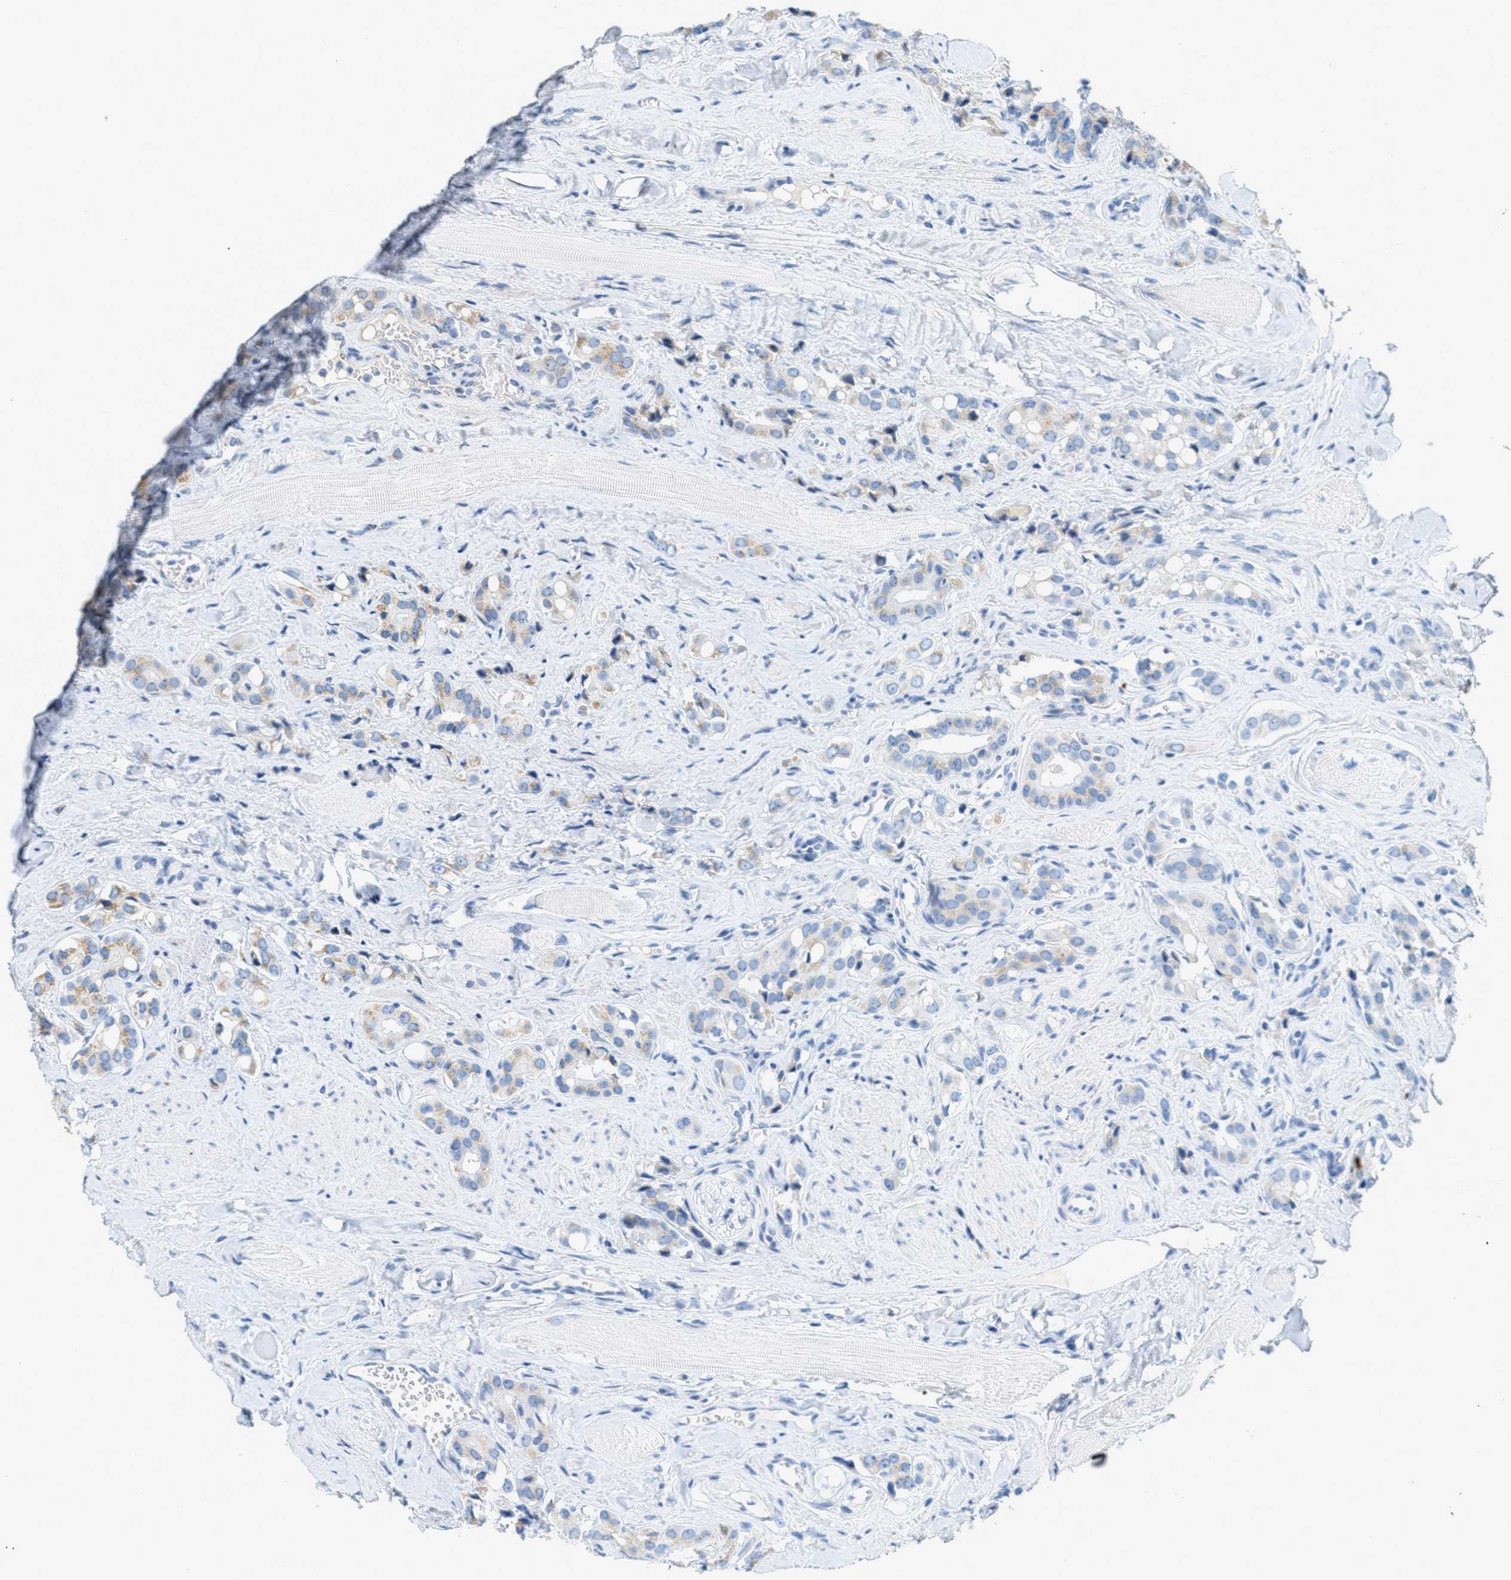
{"staining": {"intensity": "weak", "quantity": "<25%", "location": "cytoplasmic/membranous"}, "tissue": "prostate cancer", "cell_type": "Tumor cells", "image_type": "cancer", "snomed": [{"axis": "morphology", "description": "Adenocarcinoma, High grade"}, {"axis": "topography", "description": "Prostate"}], "caption": "There is no significant staining in tumor cells of adenocarcinoma (high-grade) (prostate).", "gene": "ZFPL1", "patient": {"sex": "male", "age": 52}}